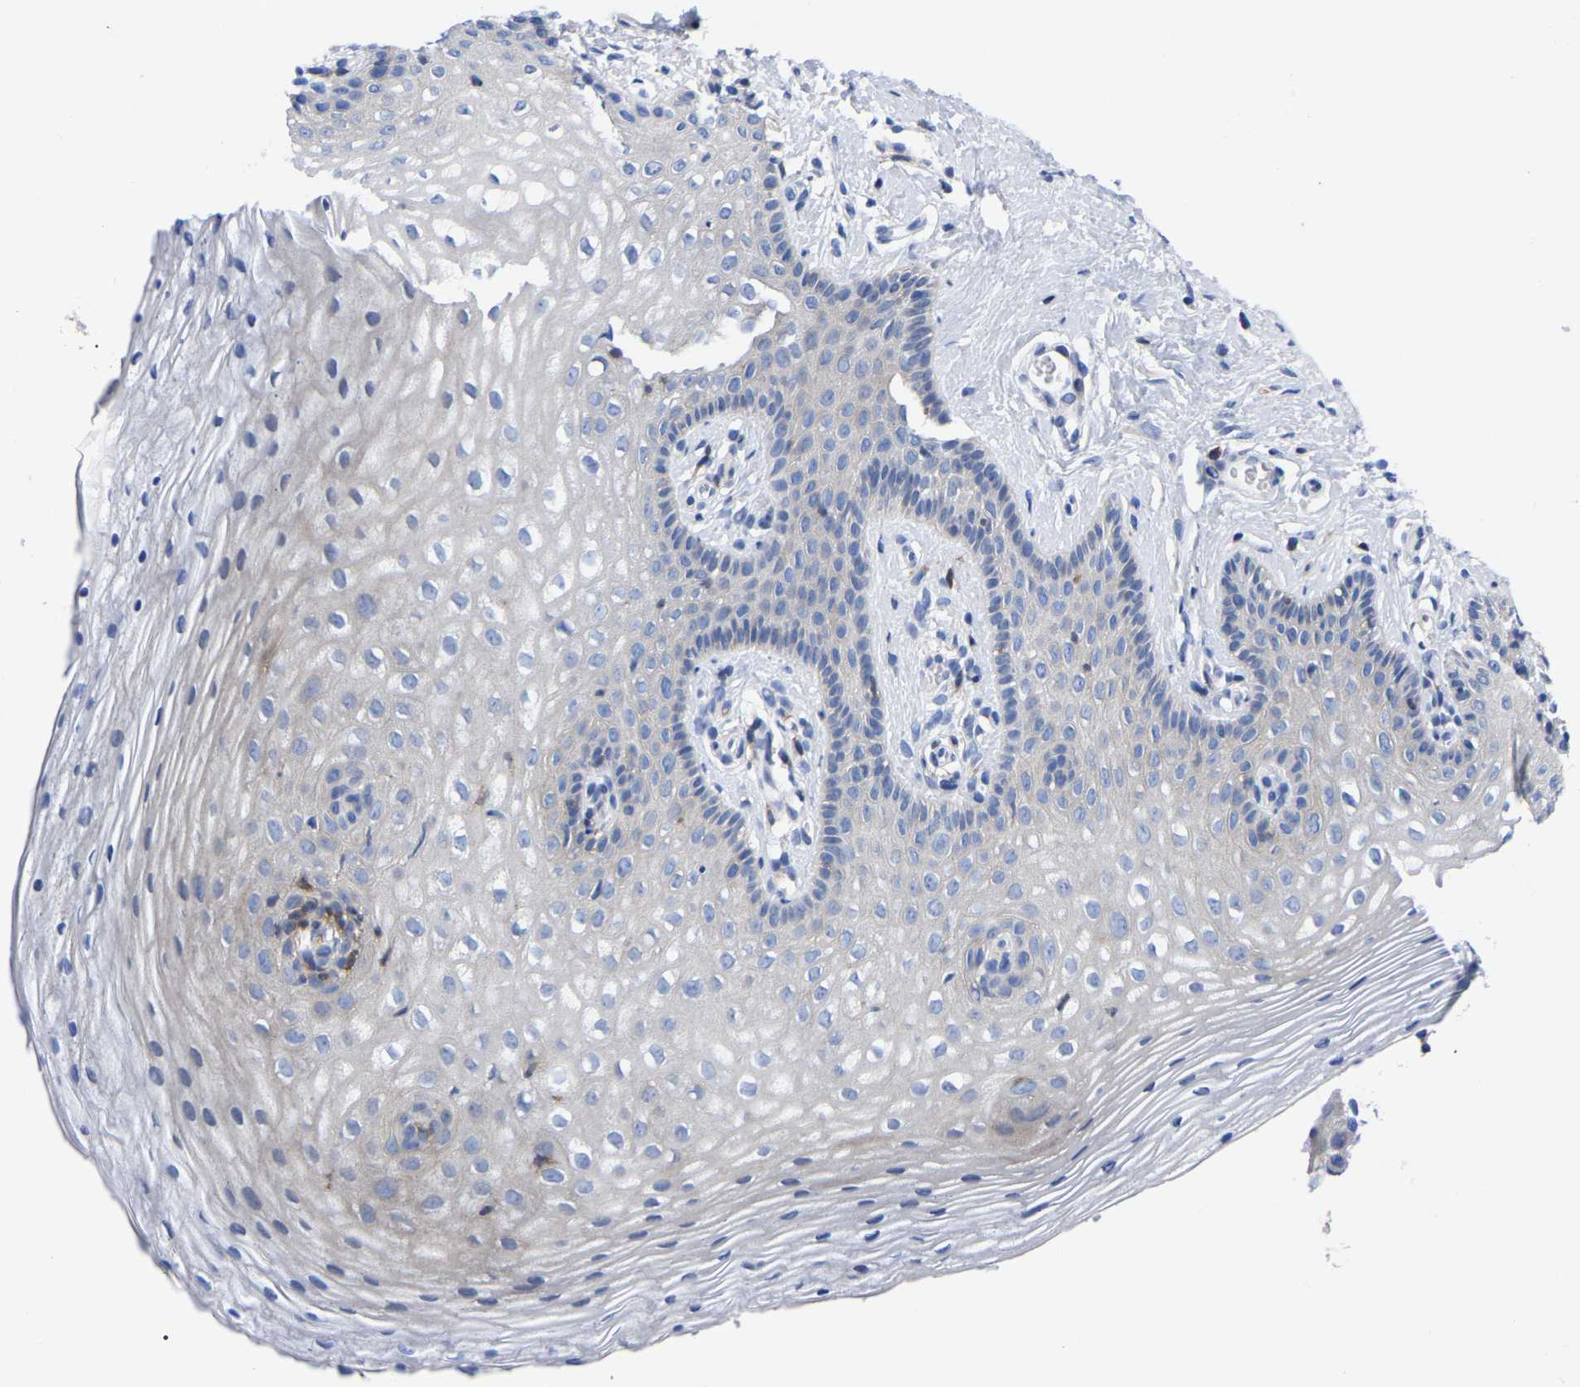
{"staining": {"intensity": "negative", "quantity": "none", "location": "none"}, "tissue": "vagina", "cell_type": "Squamous epithelial cells", "image_type": "normal", "snomed": [{"axis": "morphology", "description": "Normal tissue, NOS"}, {"axis": "topography", "description": "Vagina"}], "caption": "Immunohistochemistry (IHC) image of normal vagina: vagina stained with DAB displays no significant protein expression in squamous epithelial cells.", "gene": "PTPN7", "patient": {"sex": "female", "age": 32}}